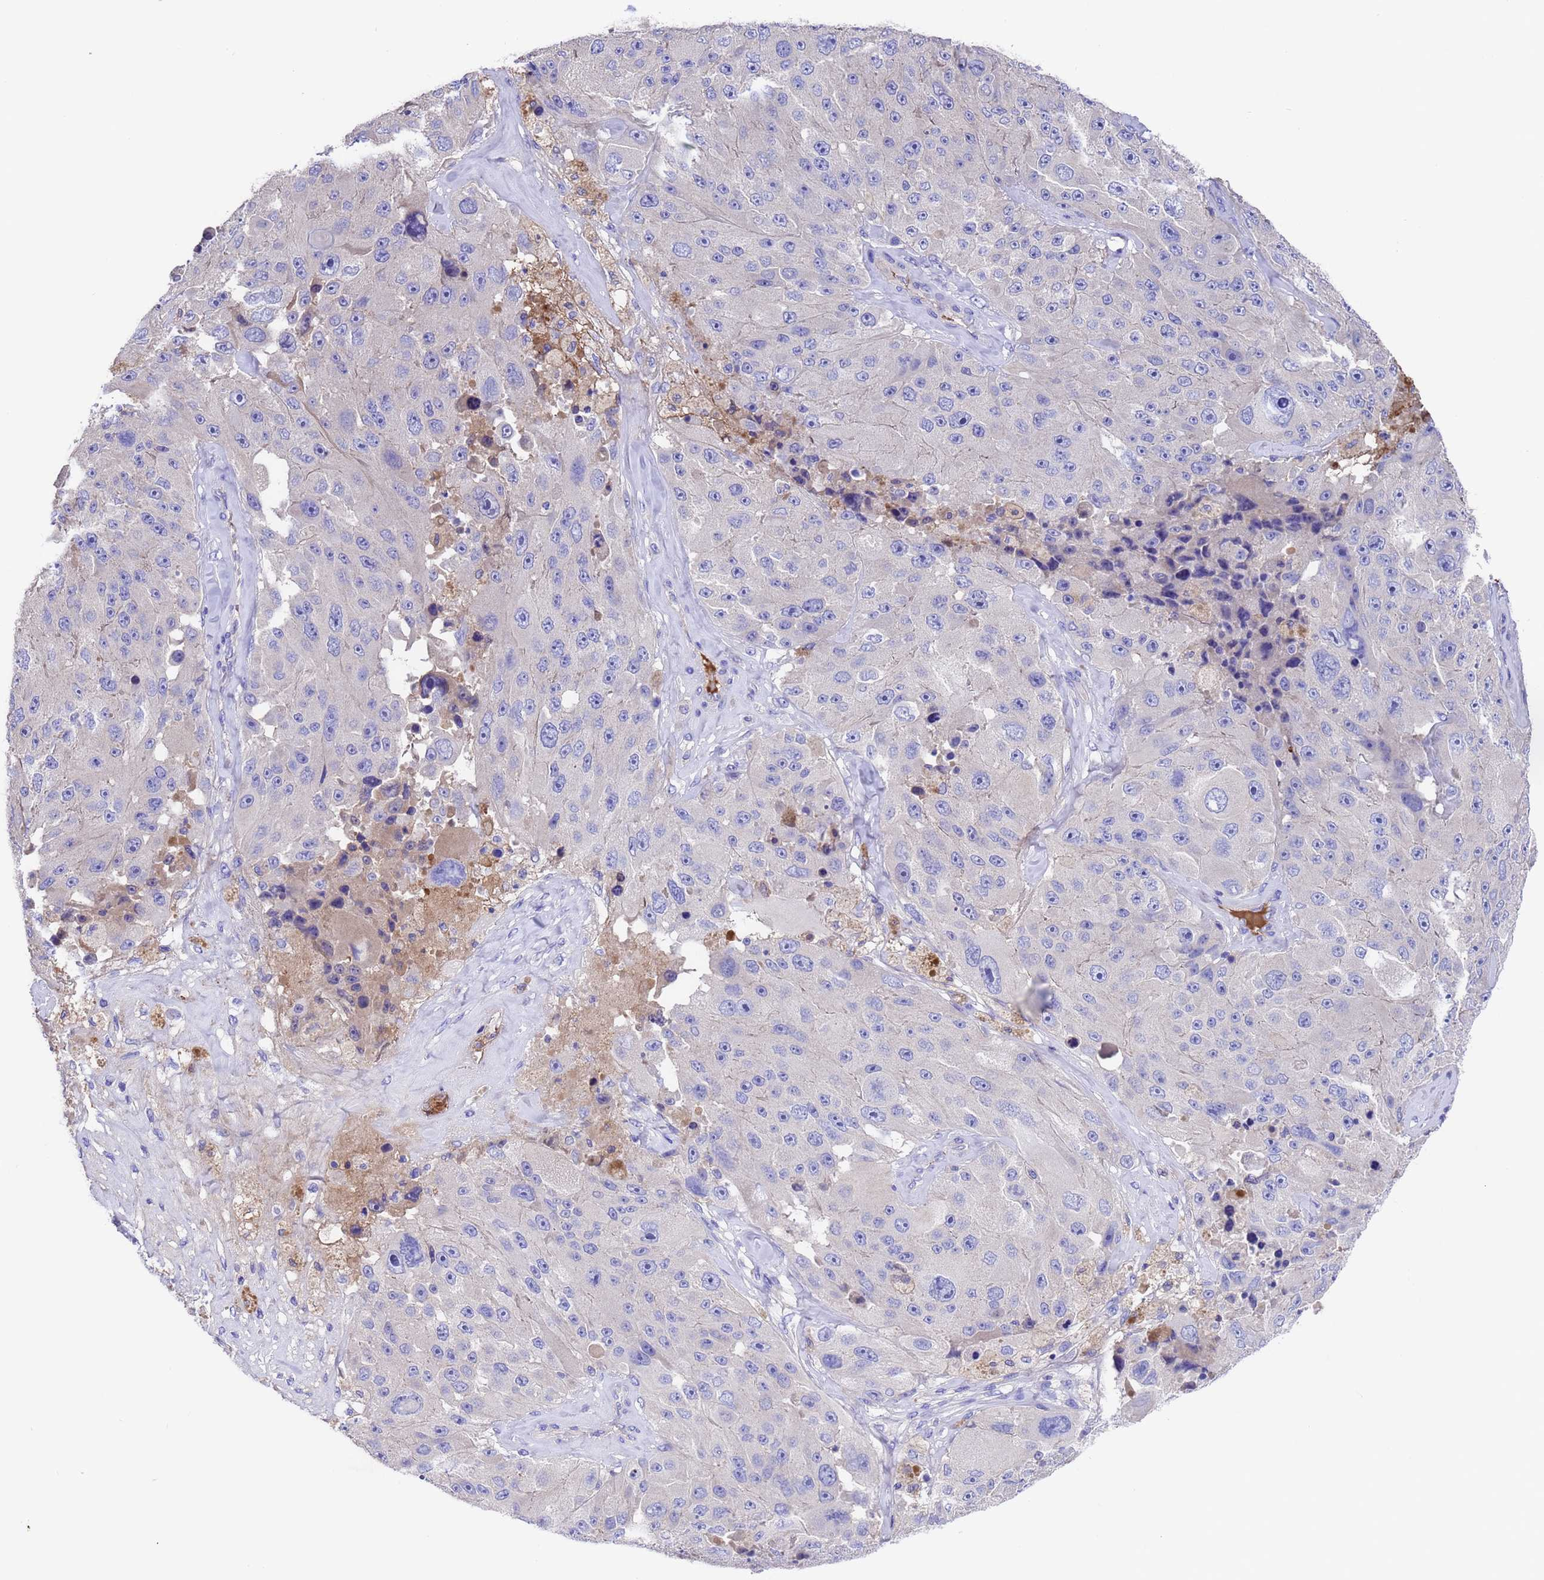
{"staining": {"intensity": "negative", "quantity": "none", "location": "none"}, "tissue": "melanoma", "cell_type": "Tumor cells", "image_type": "cancer", "snomed": [{"axis": "morphology", "description": "Malignant melanoma, Metastatic site"}, {"axis": "topography", "description": "Lymph node"}], "caption": "This micrograph is of malignant melanoma (metastatic site) stained with IHC to label a protein in brown with the nuclei are counter-stained blue. There is no positivity in tumor cells.", "gene": "ELP6", "patient": {"sex": "male", "age": 62}}